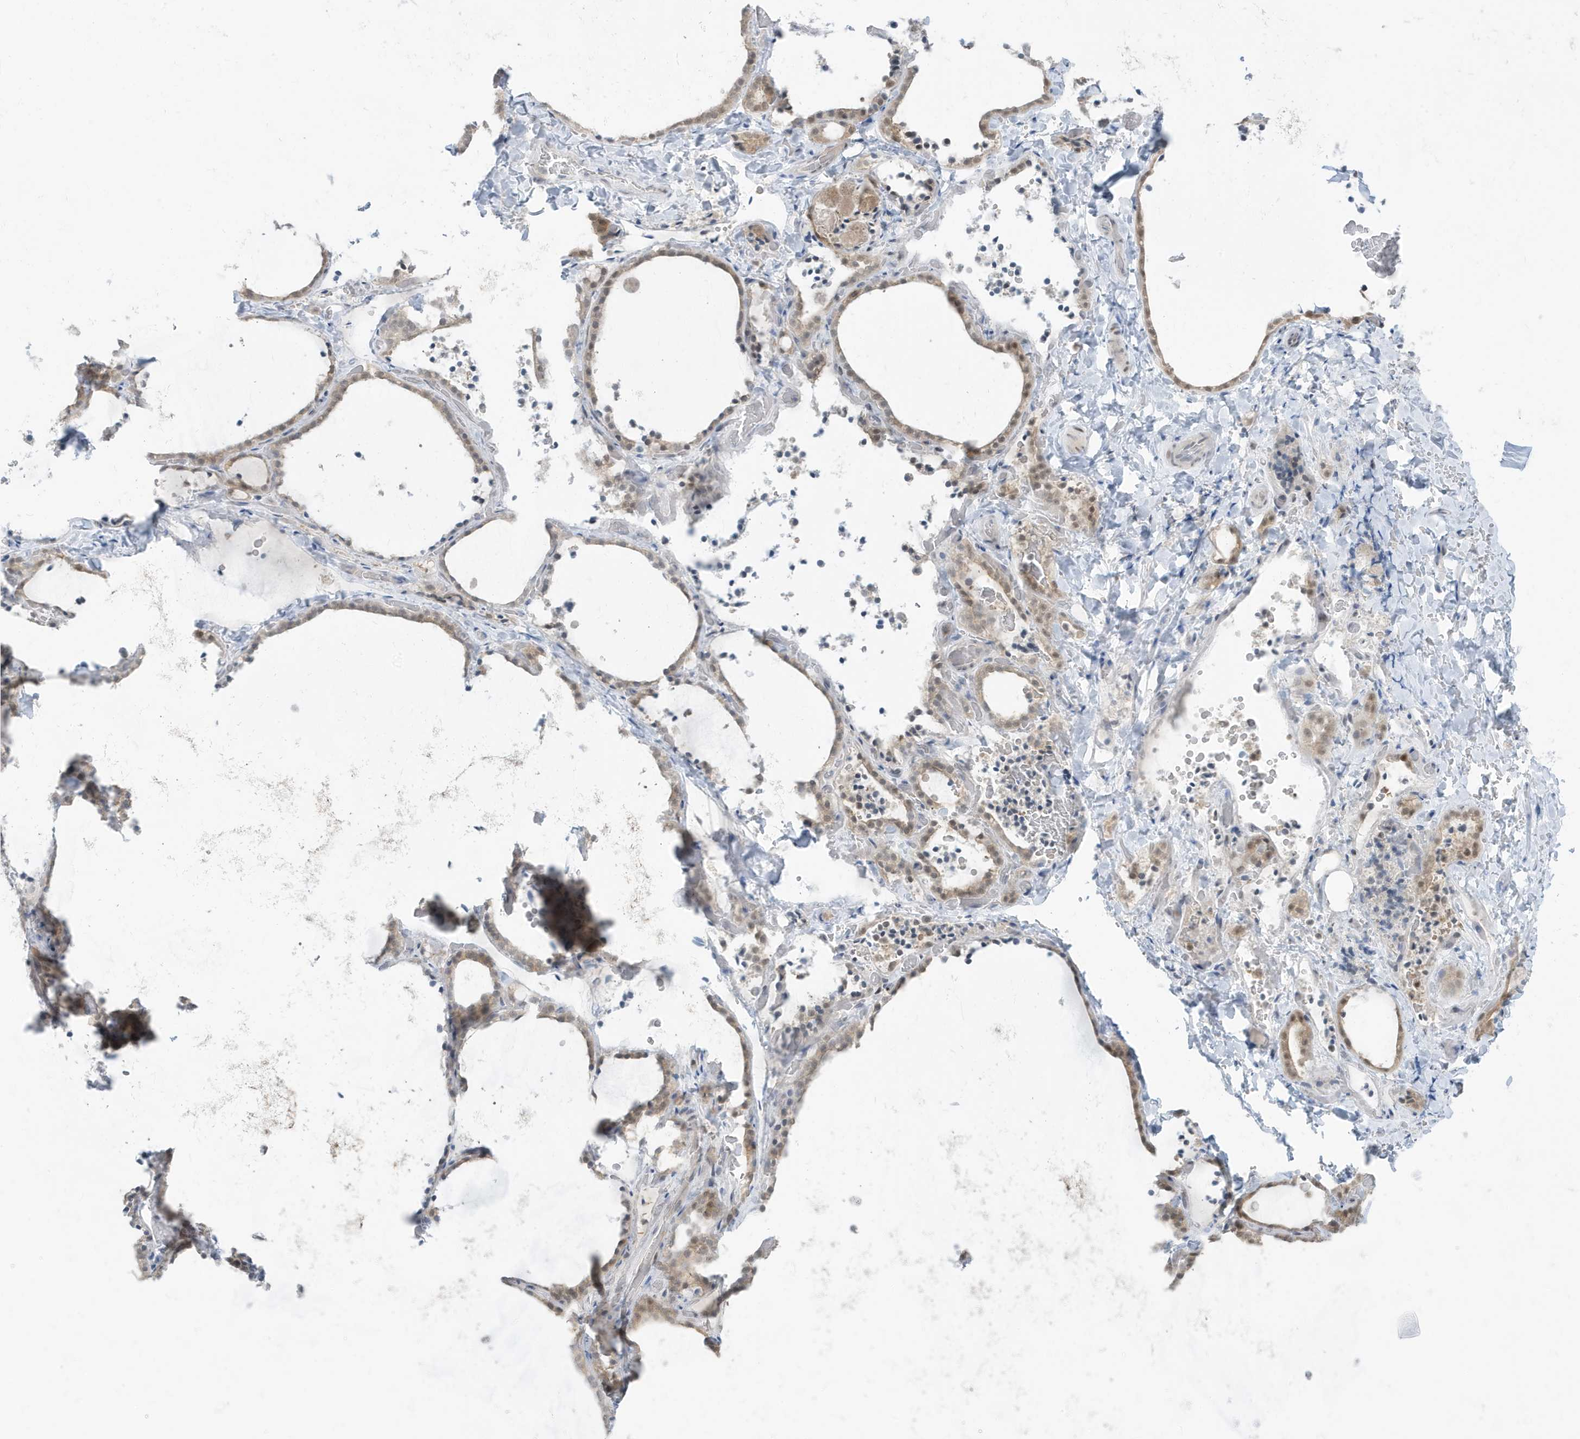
{"staining": {"intensity": "moderate", "quantity": "25%-75%", "location": "cytoplasmic/membranous,nuclear"}, "tissue": "thyroid gland", "cell_type": "Glandular cells", "image_type": "normal", "snomed": [{"axis": "morphology", "description": "Normal tissue, NOS"}, {"axis": "topography", "description": "Thyroid gland"}], "caption": "Moderate cytoplasmic/membranous,nuclear staining for a protein is seen in about 25%-75% of glandular cells of normal thyroid gland using immunohistochemistry (IHC).", "gene": "OGA", "patient": {"sex": "female", "age": 22}}